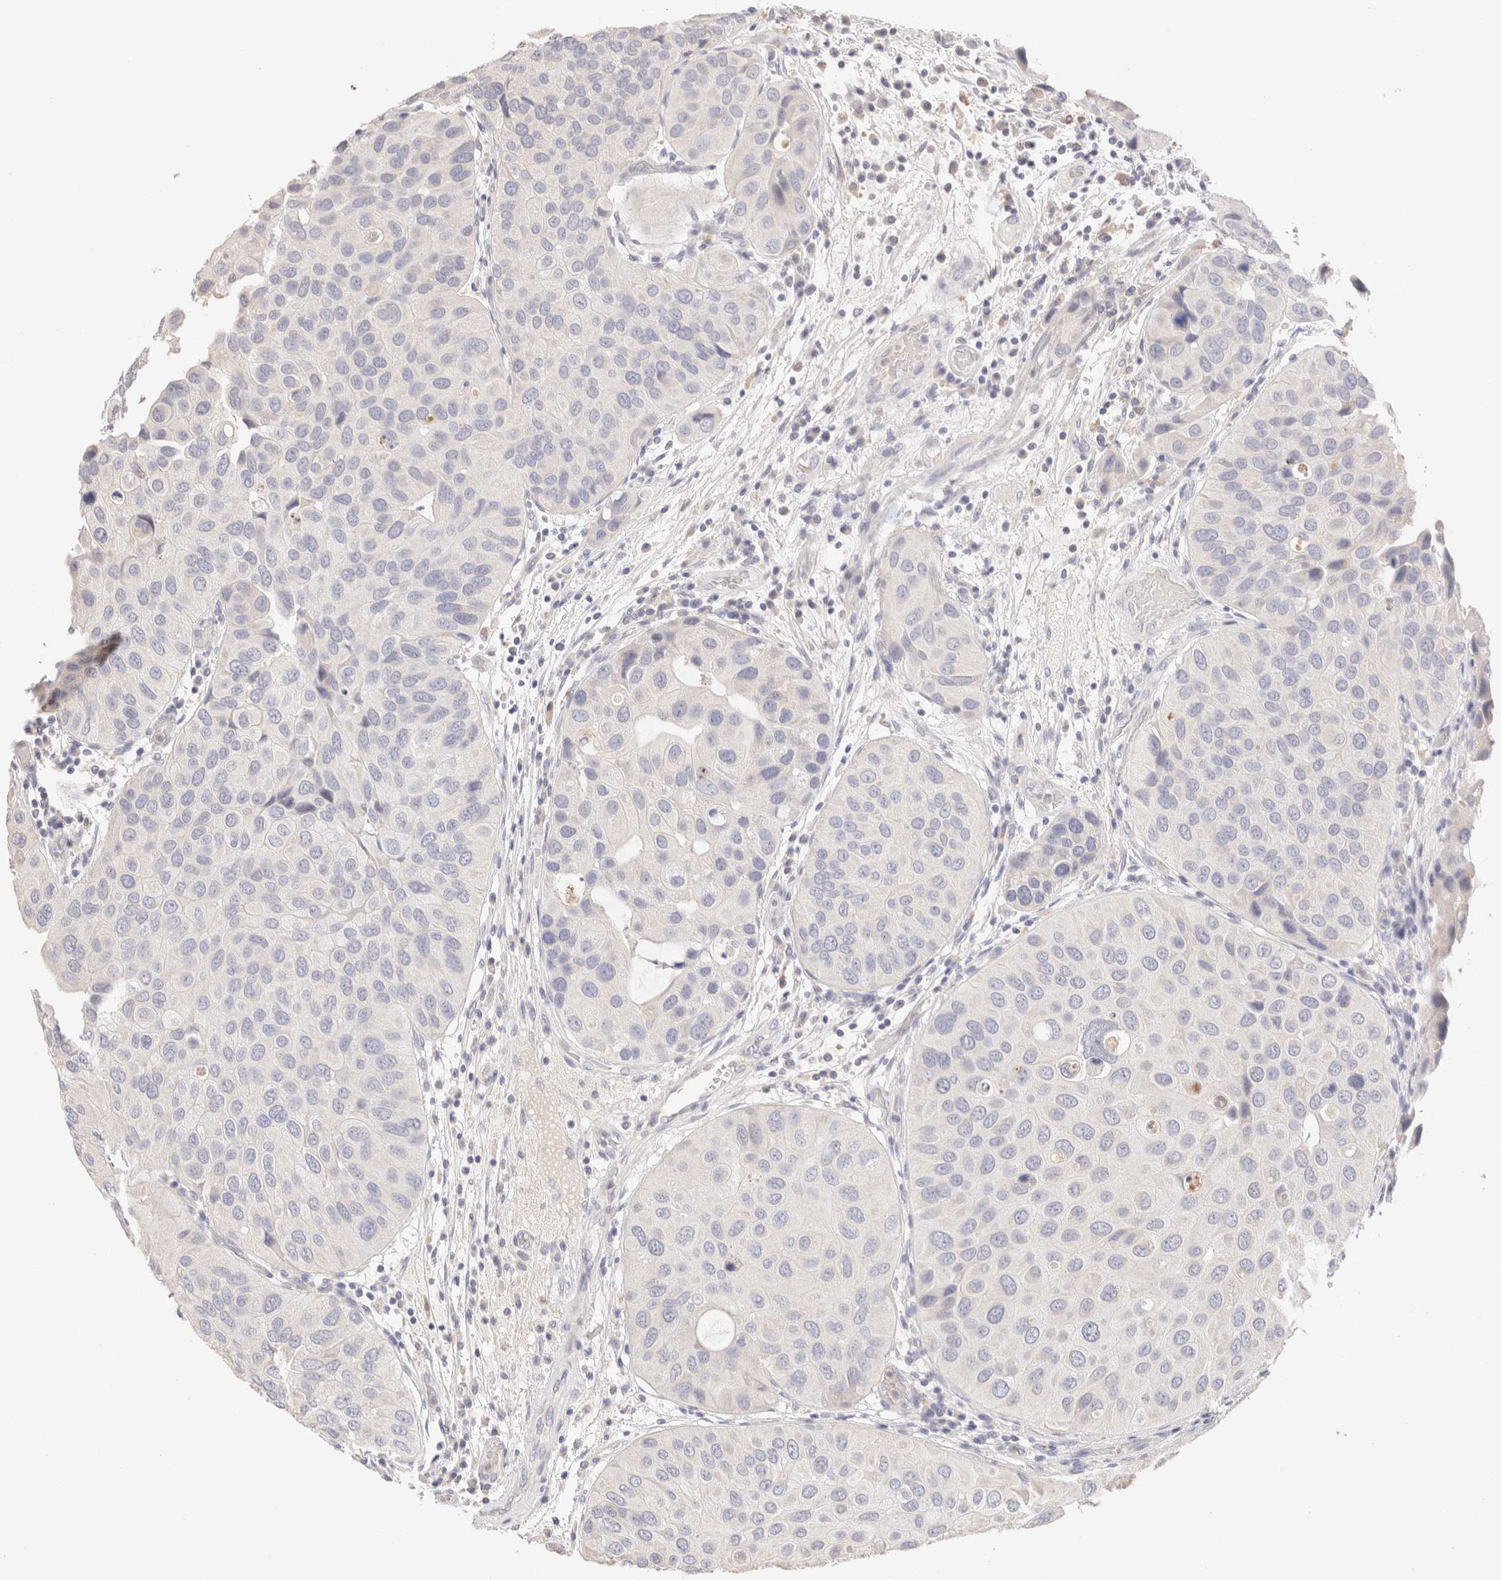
{"staining": {"intensity": "negative", "quantity": "none", "location": "none"}, "tissue": "urothelial cancer", "cell_type": "Tumor cells", "image_type": "cancer", "snomed": [{"axis": "morphology", "description": "Urothelial carcinoma, High grade"}, {"axis": "topography", "description": "Urinary bladder"}], "caption": "IHC of urothelial cancer demonstrates no positivity in tumor cells.", "gene": "SCGB2A2", "patient": {"sex": "female", "age": 64}}